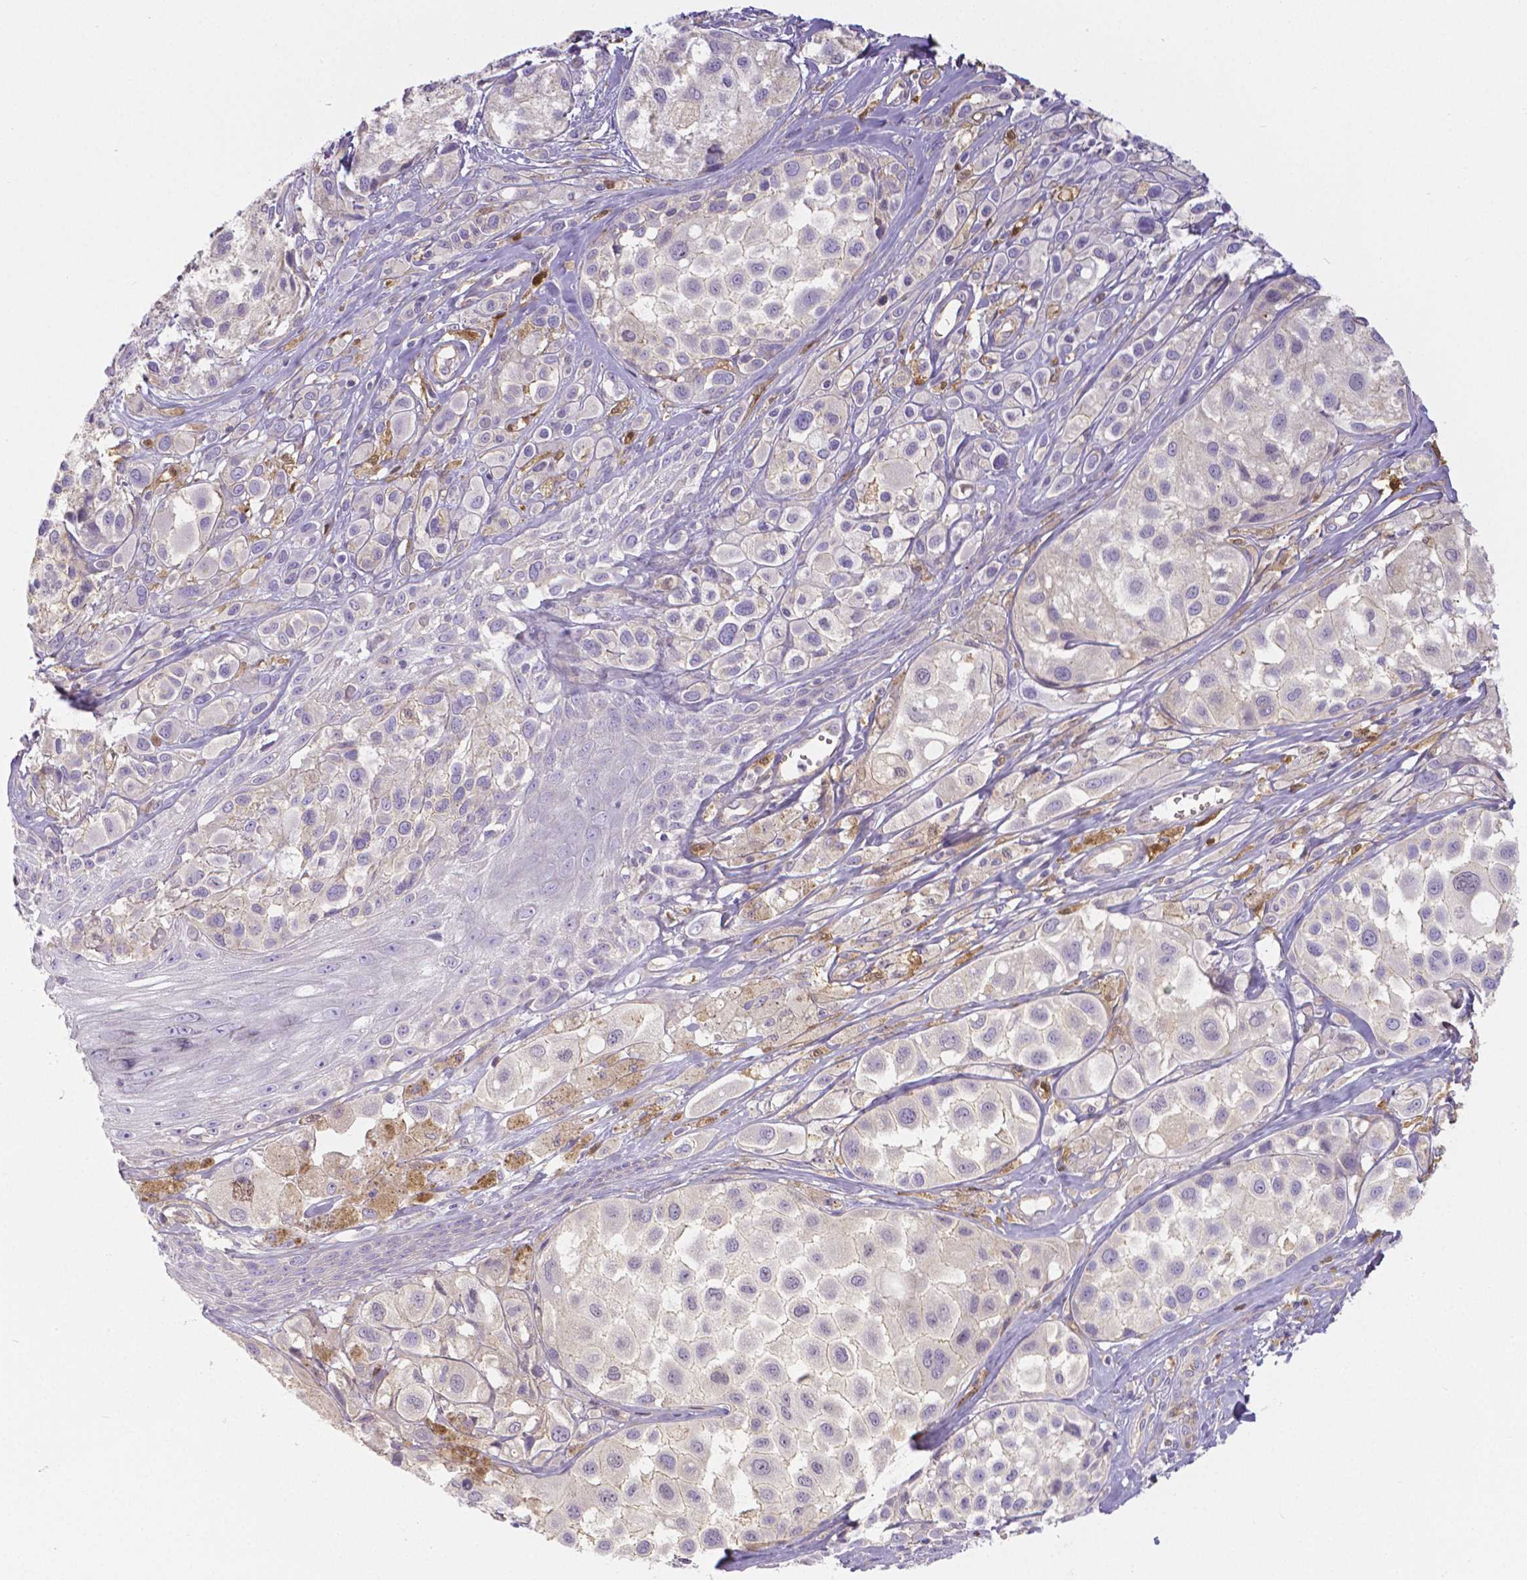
{"staining": {"intensity": "negative", "quantity": "none", "location": "none"}, "tissue": "melanoma", "cell_type": "Tumor cells", "image_type": "cancer", "snomed": [{"axis": "morphology", "description": "Malignant melanoma, NOS"}, {"axis": "topography", "description": "Skin"}], "caption": "Immunohistochemical staining of human malignant melanoma displays no significant staining in tumor cells.", "gene": "CRMP1", "patient": {"sex": "male", "age": 77}}